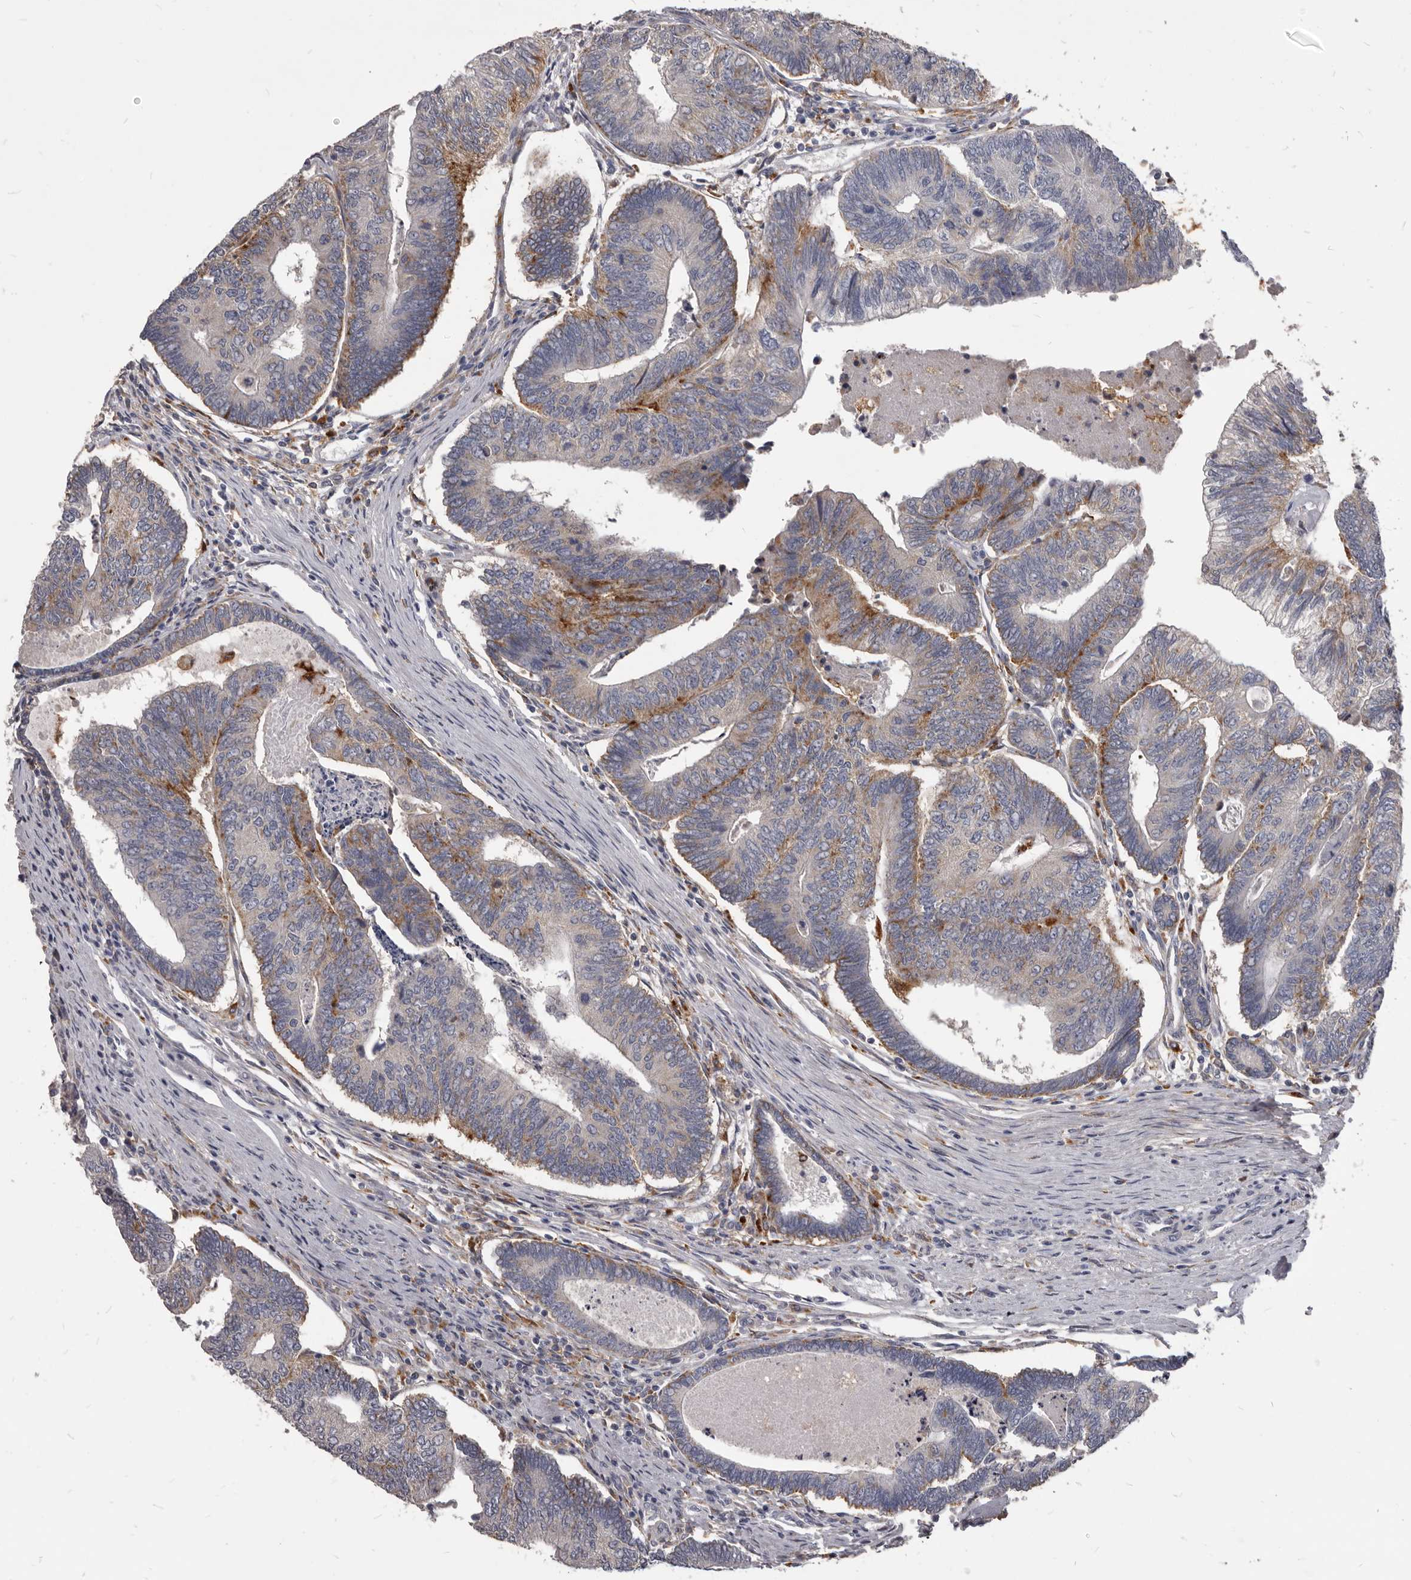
{"staining": {"intensity": "moderate", "quantity": "<25%", "location": "cytoplasmic/membranous"}, "tissue": "colorectal cancer", "cell_type": "Tumor cells", "image_type": "cancer", "snomed": [{"axis": "morphology", "description": "Adenocarcinoma, NOS"}, {"axis": "topography", "description": "Colon"}], "caption": "A micrograph showing moderate cytoplasmic/membranous expression in approximately <25% of tumor cells in adenocarcinoma (colorectal), as visualized by brown immunohistochemical staining.", "gene": "PI4K2A", "patient": {"sex": "female", "age": 67}}